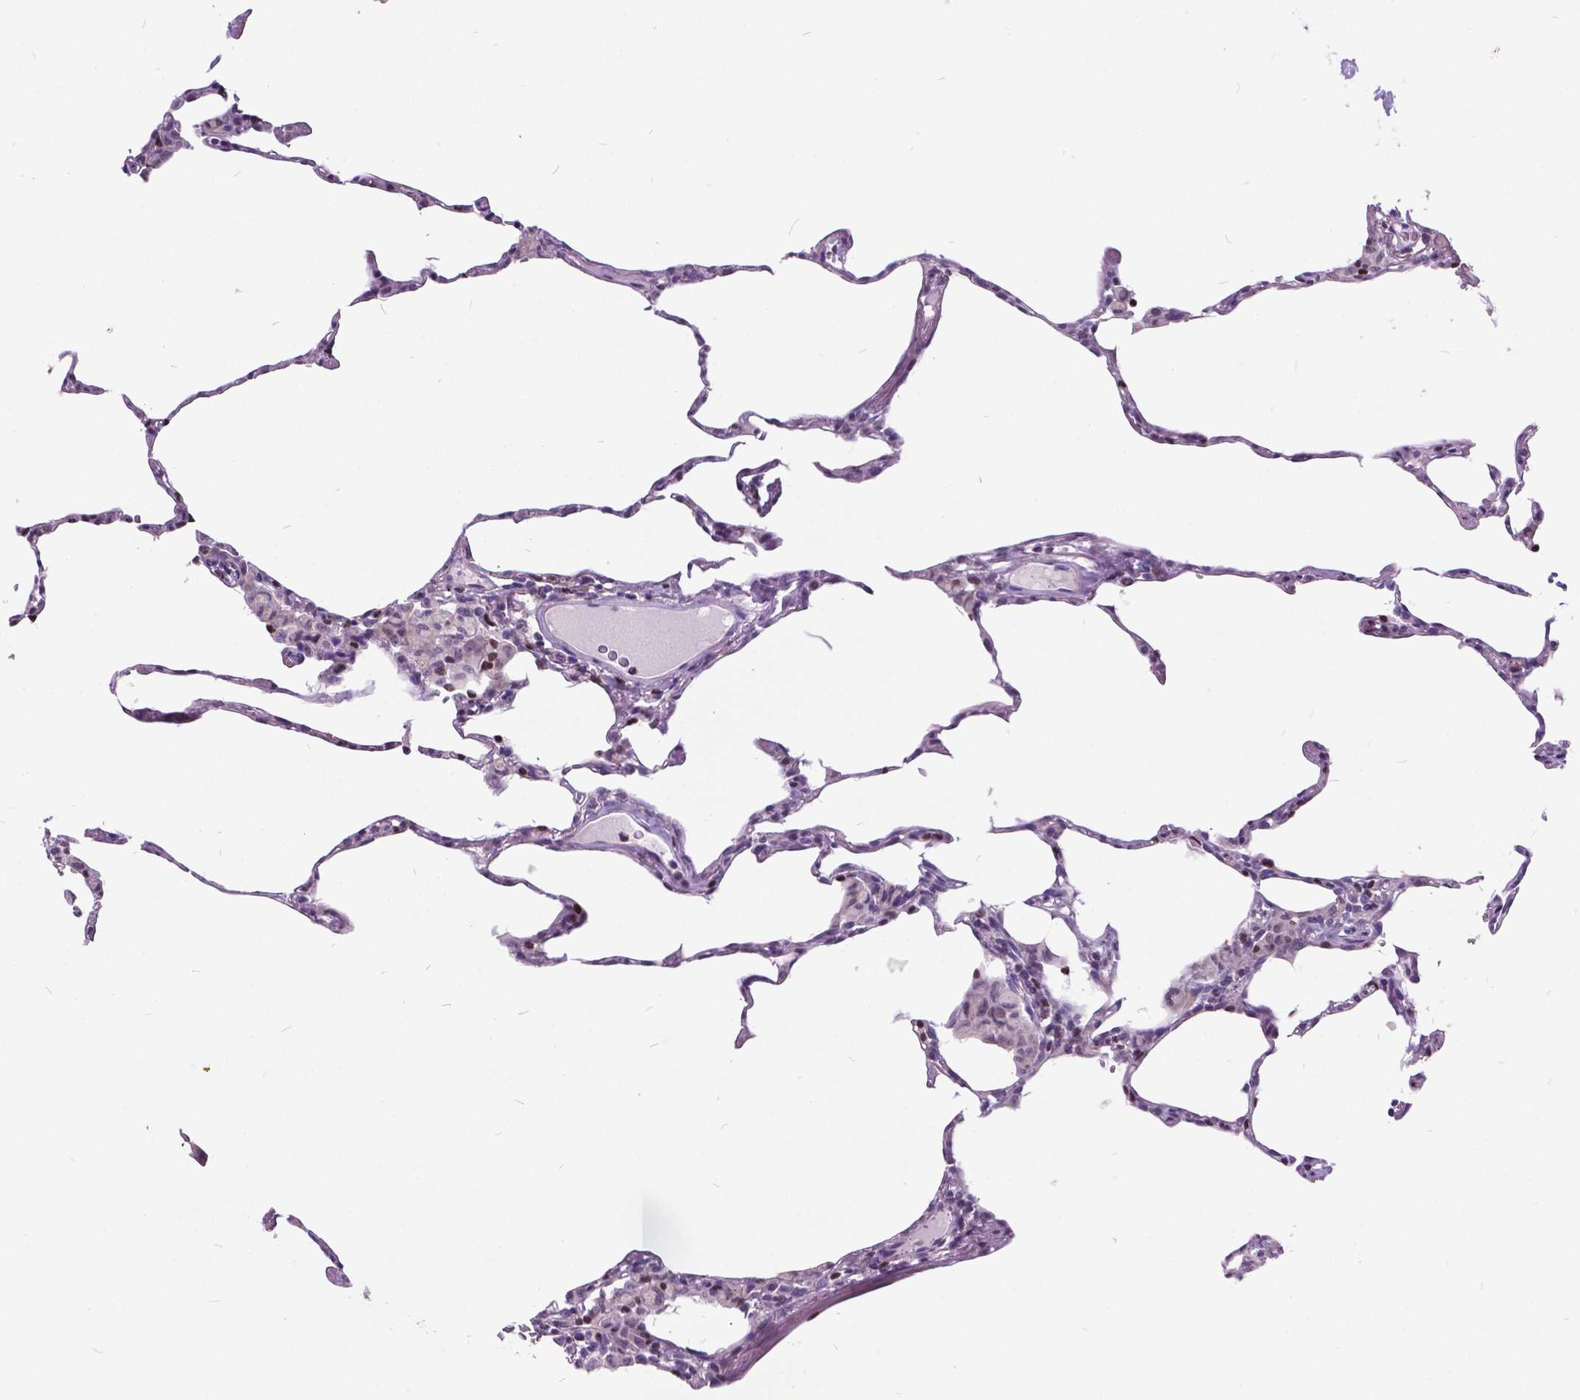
{"staining": {"intensity": "weak", "quantity": "<25%", "location": "nuclear"}, "tissue": "lung", "cell_type": "Alveolar cells", "image_type": "normal", "snomed": [{"axis": "morphology", "description": "Normal tissue, NOS"}, {"axis": "topography", "description": "Lung"}], "caption": "This is a photomicrograph of immunohistochemistry staining of normal lung, which shows no staining in alveolar cells. (DAB (3,3'-diaminobenzidine) immunohistochemistry with hematoxylin counter stain).", "gene": "DPF3", "patient": {"sex": "female", "age": 57}}